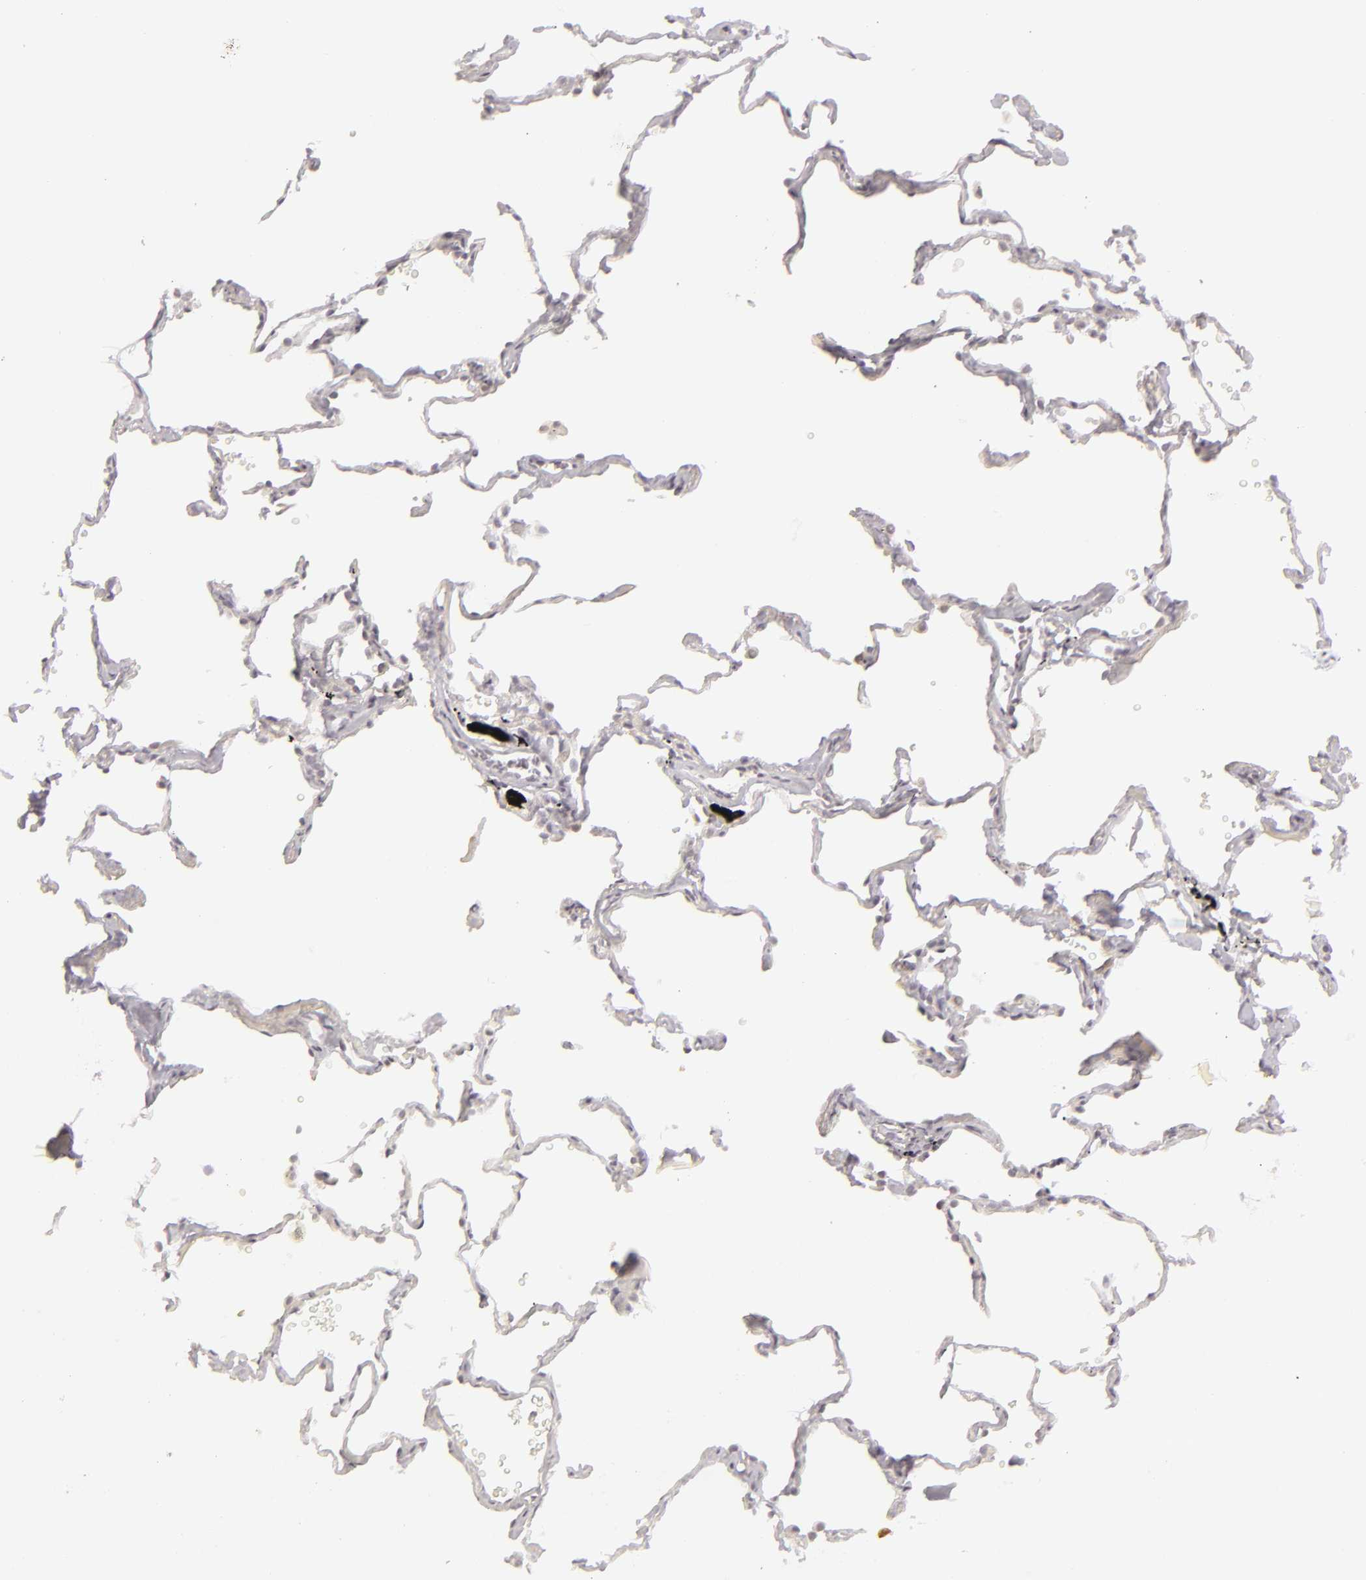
{"staining": {"intensity": "weak", "quantity": "25%-75%", "location": "nuclear"}, "tissue": "lung cancer", "cell_type": "Tumor cells", "image_type": "cancer", "snomed": [{"axis": "morphology", "description": "Adenocarcinoma, NOS"}, {"axis": "topography", "description": "Lung"}], "caption": "A histopathology image showing weak nuclear positivity in about 25%-75% of tumor cells in adenocarcinoma (lung), as visualized by brown immunohistochemical staining.", "gene": "SIX1", "patient": {"sex": "female", "age": 50}}